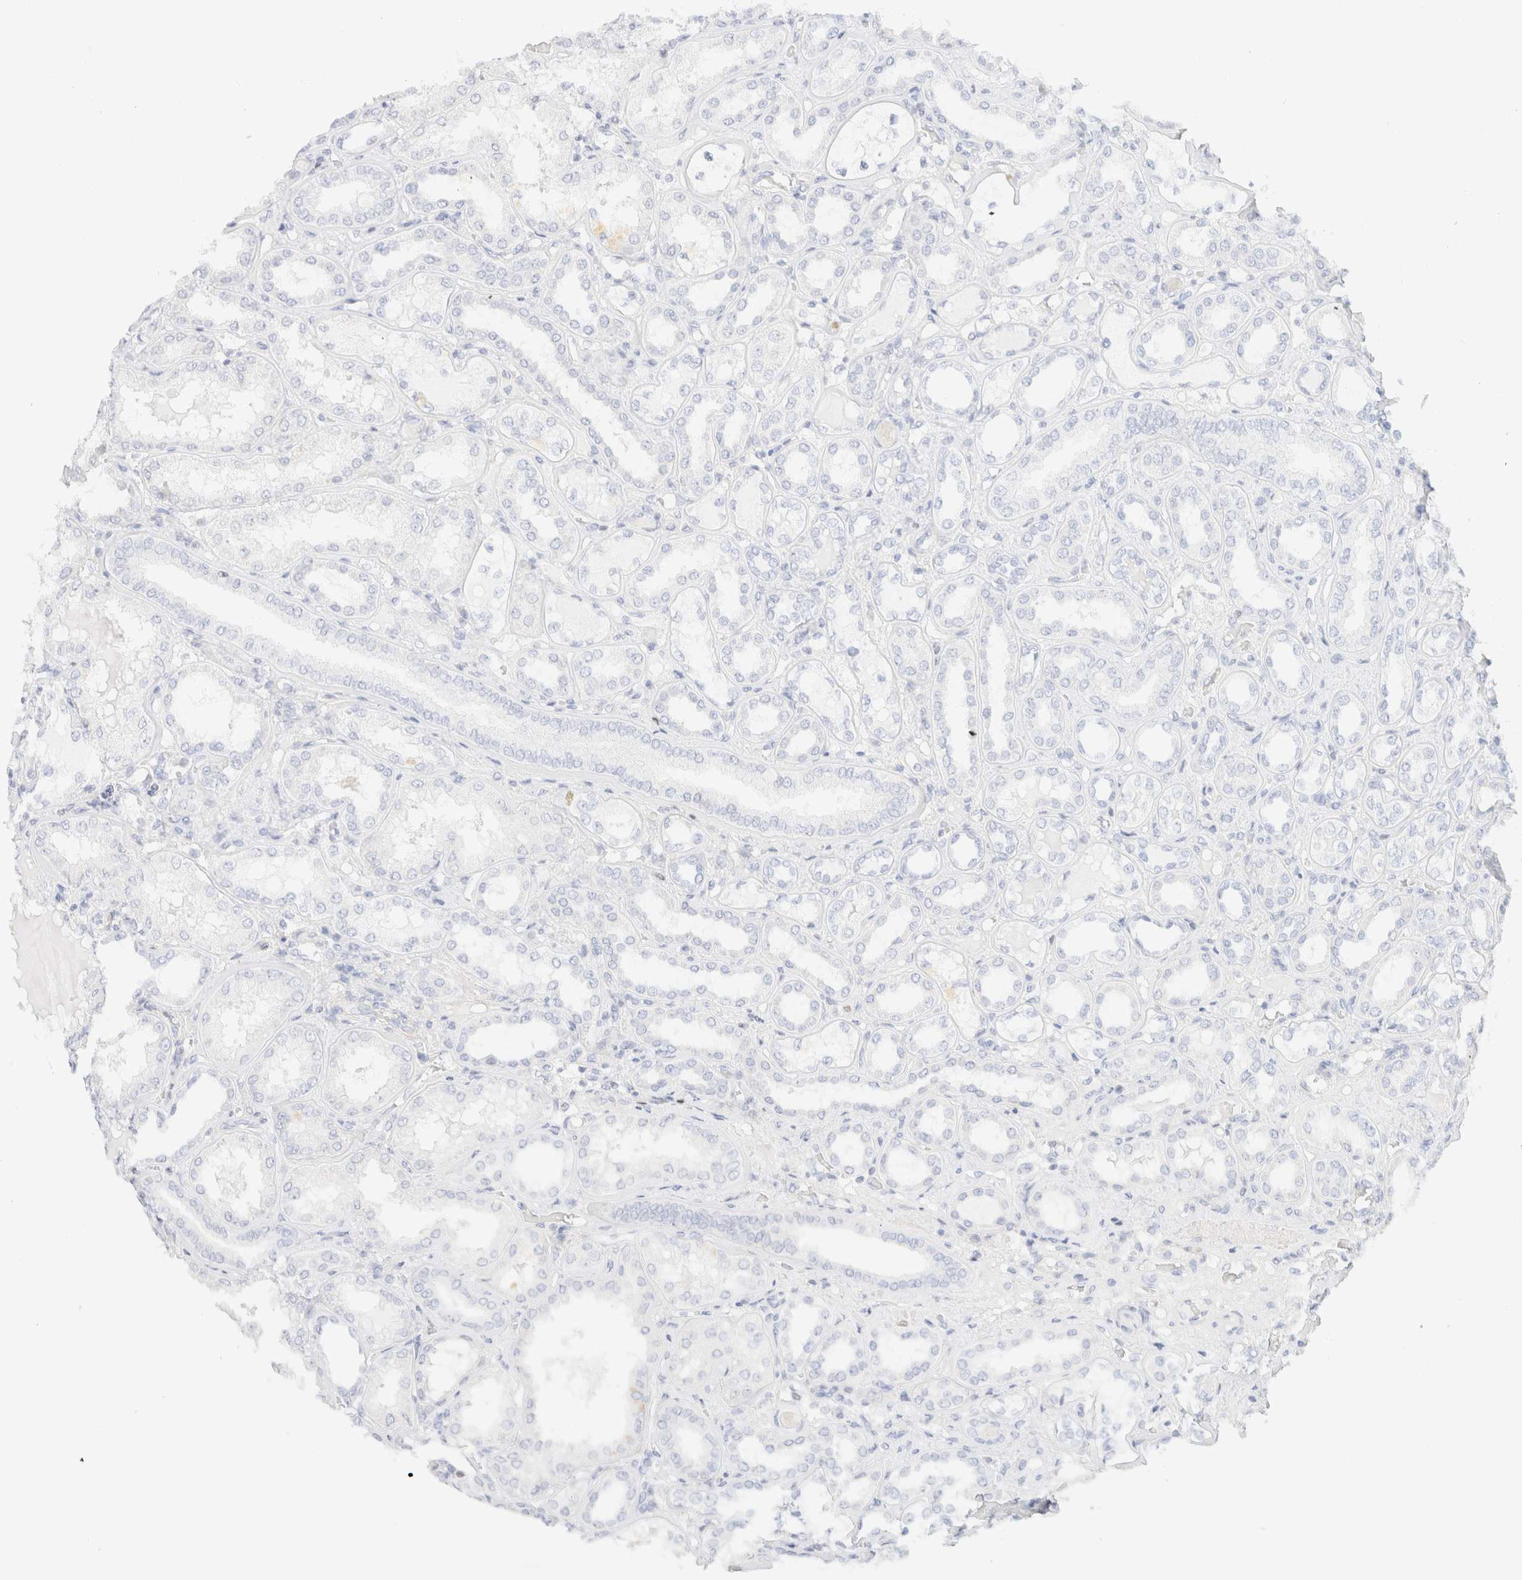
{"staining": {"intensity": "negative", "quantity": "none", "location": "none"}, "tissue": "kidney", "cell_type": "Cells in glomeruli", "image_type": "normal", "snomed": [{"axis": "morphology", "description": "Normal tissue, NOS"}, {"axis": "topography", "description": "Kidney"}], "caption": "A high-resolution image shows IHC staining of unremarkable kidney, which shows no significant staining in cells in glomeruli. (Stains: DAB (3,3'-diaminobenzidine) IHC with hematoxylin counter stain, Microscopy: brightfield microscopy at high magnification).", "gene": "IKZF3", "patient": {"sex": "female", "age": 56}}